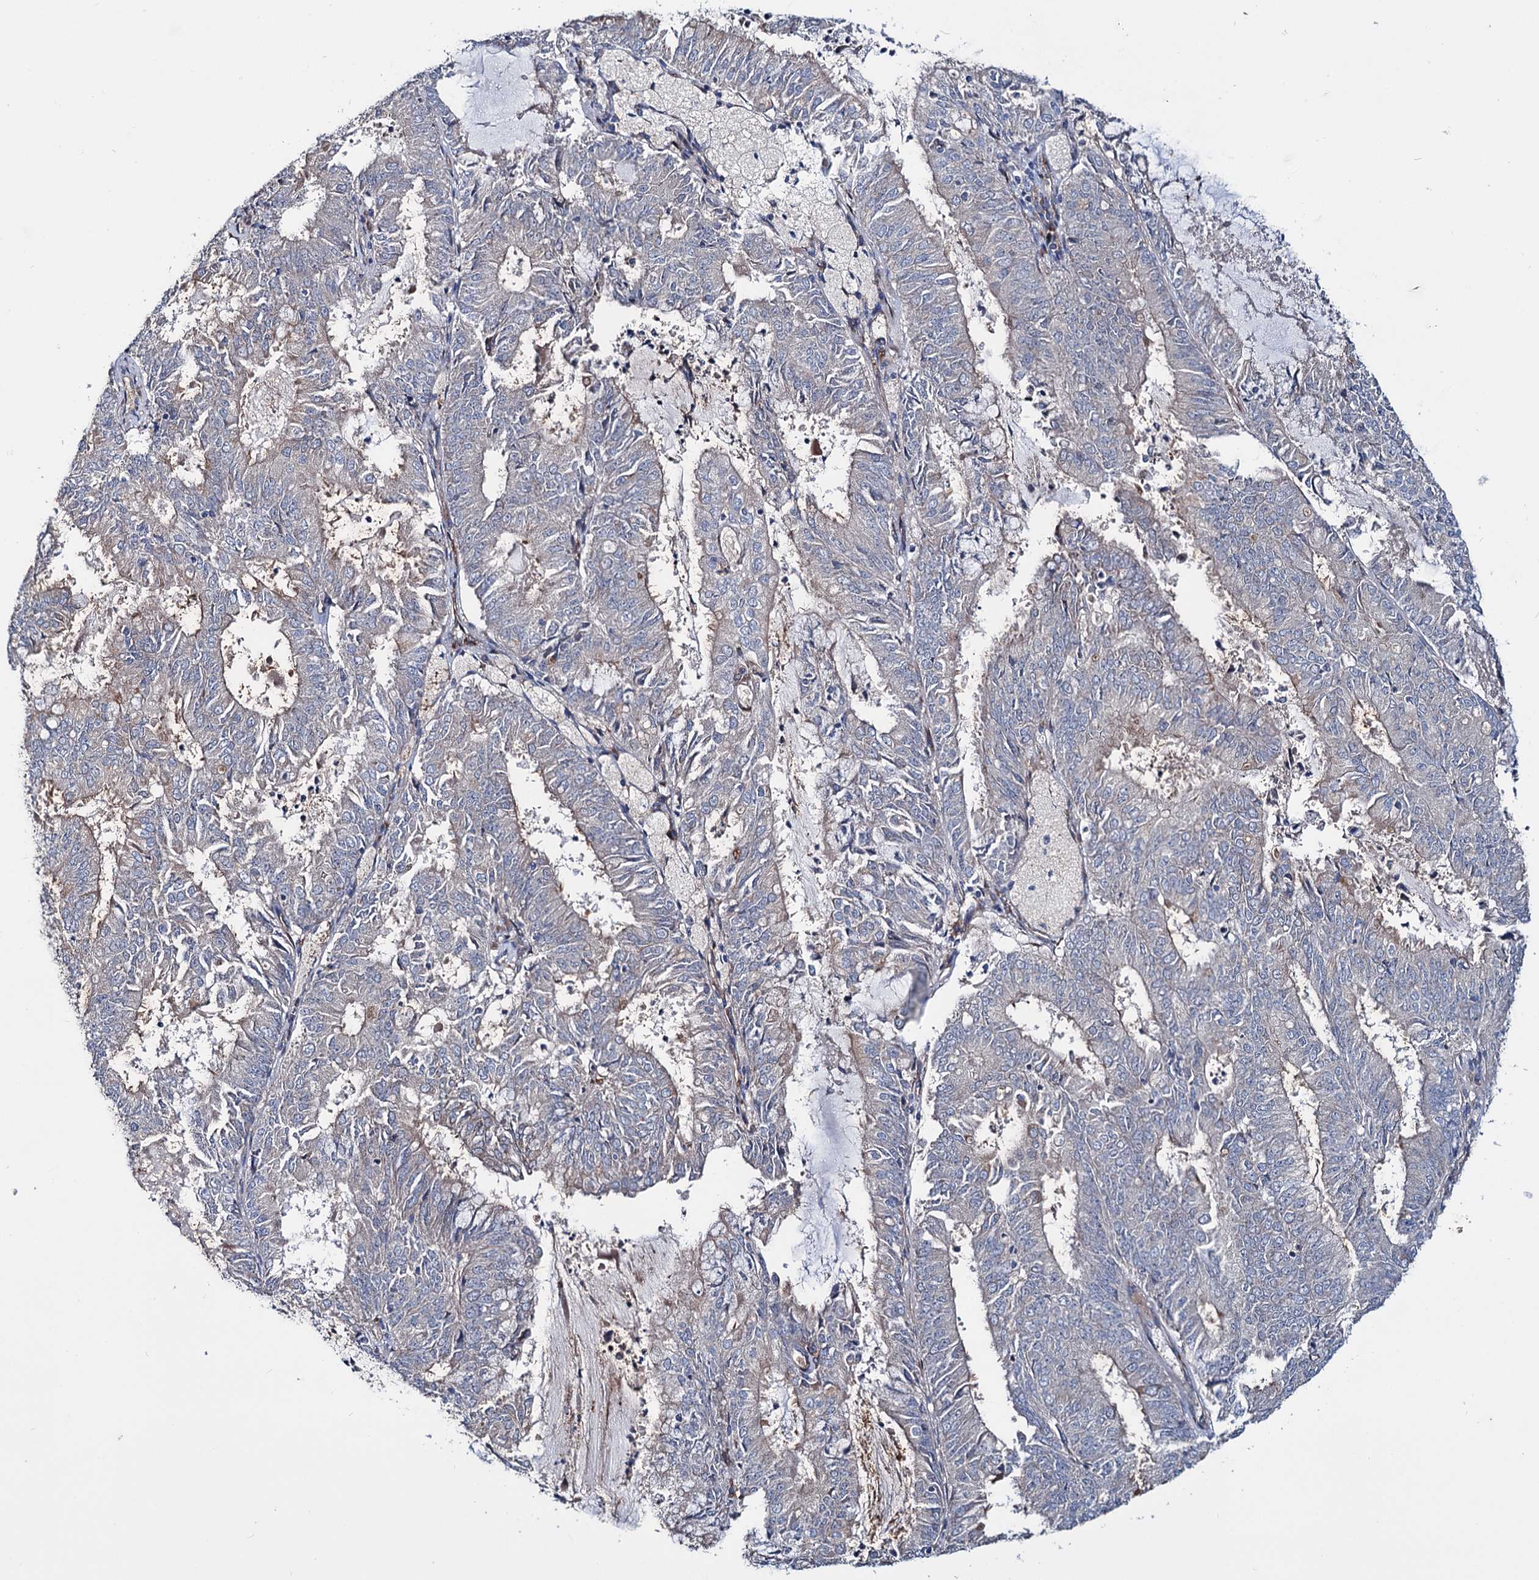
{"staining": {"intensity": "negative", "quantity": "none", "location": "none"}, "tissue": "endometrial cancer", "cell_type": "Tumor cells", "image_type": "cancer", "snomed": [{"axis": "morphology", "description": "Adenocarcinoma, NOS"}, {"axis": "topography", "description": "Endometrium"}], "caption": "IHC of endometrial adenocarcinoma displays no staining in tumor cells.", "gene": "PTDSS2", "patient": {"sex": "female", "age": 57}}